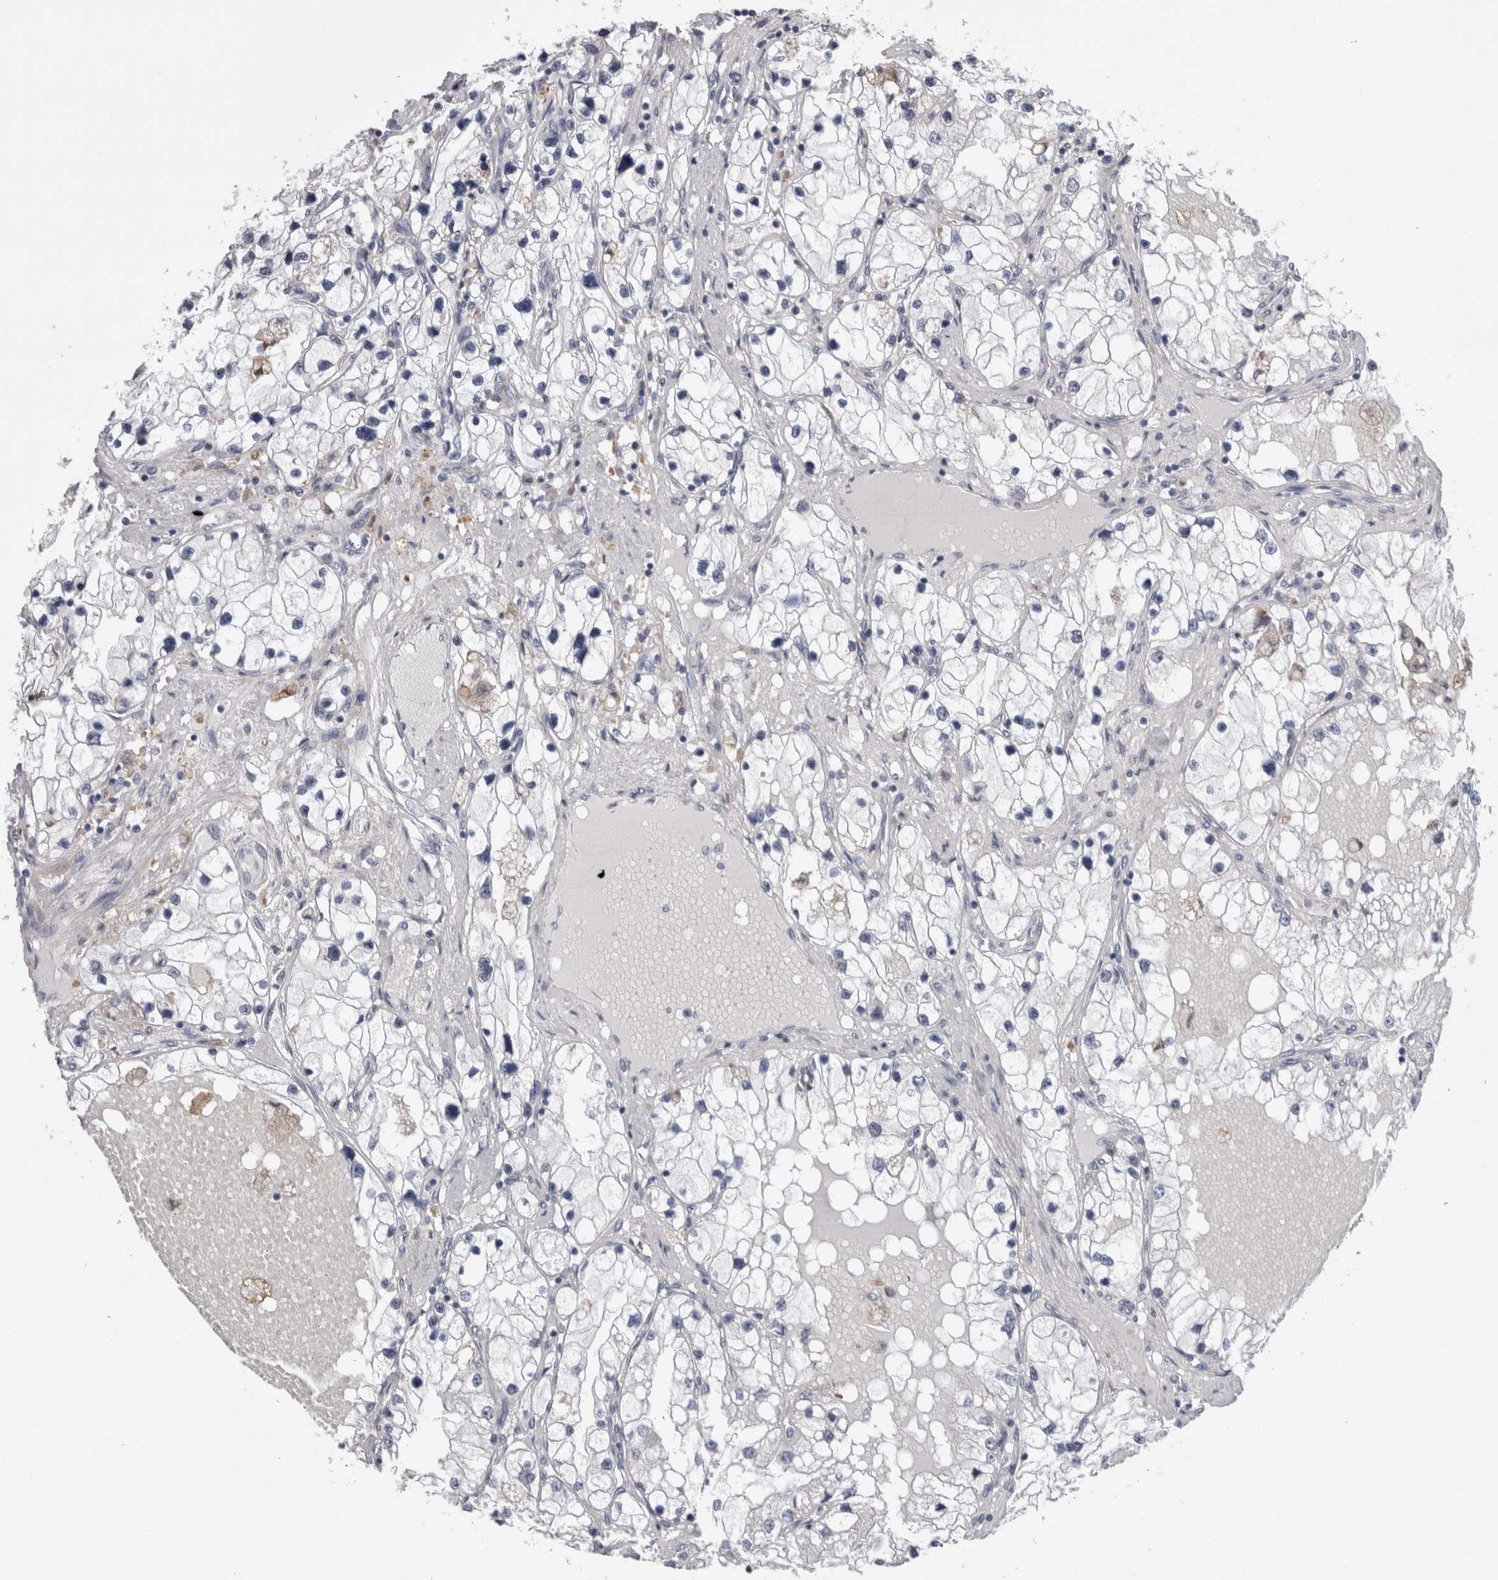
{"staining": {"intensity": "negative", "quantity": "none", "location": "none"}, "tissue": "renal cancer", "cell_type": "Tumor cells", "image_type": "cancer", "snomed": [{"axis": "morphology", "description": "Adenocarcinoma, NOS"}, {"axis": "topography", "description": "Kidney"}], "caption": "This is a histopathology image of immunohistochemistry (IHC) staining of renal adenocarcinoma, which shows no positivity in tumor cells.", "gene": "GDAP1", "patient": {"sex": "male", "age": 68}}